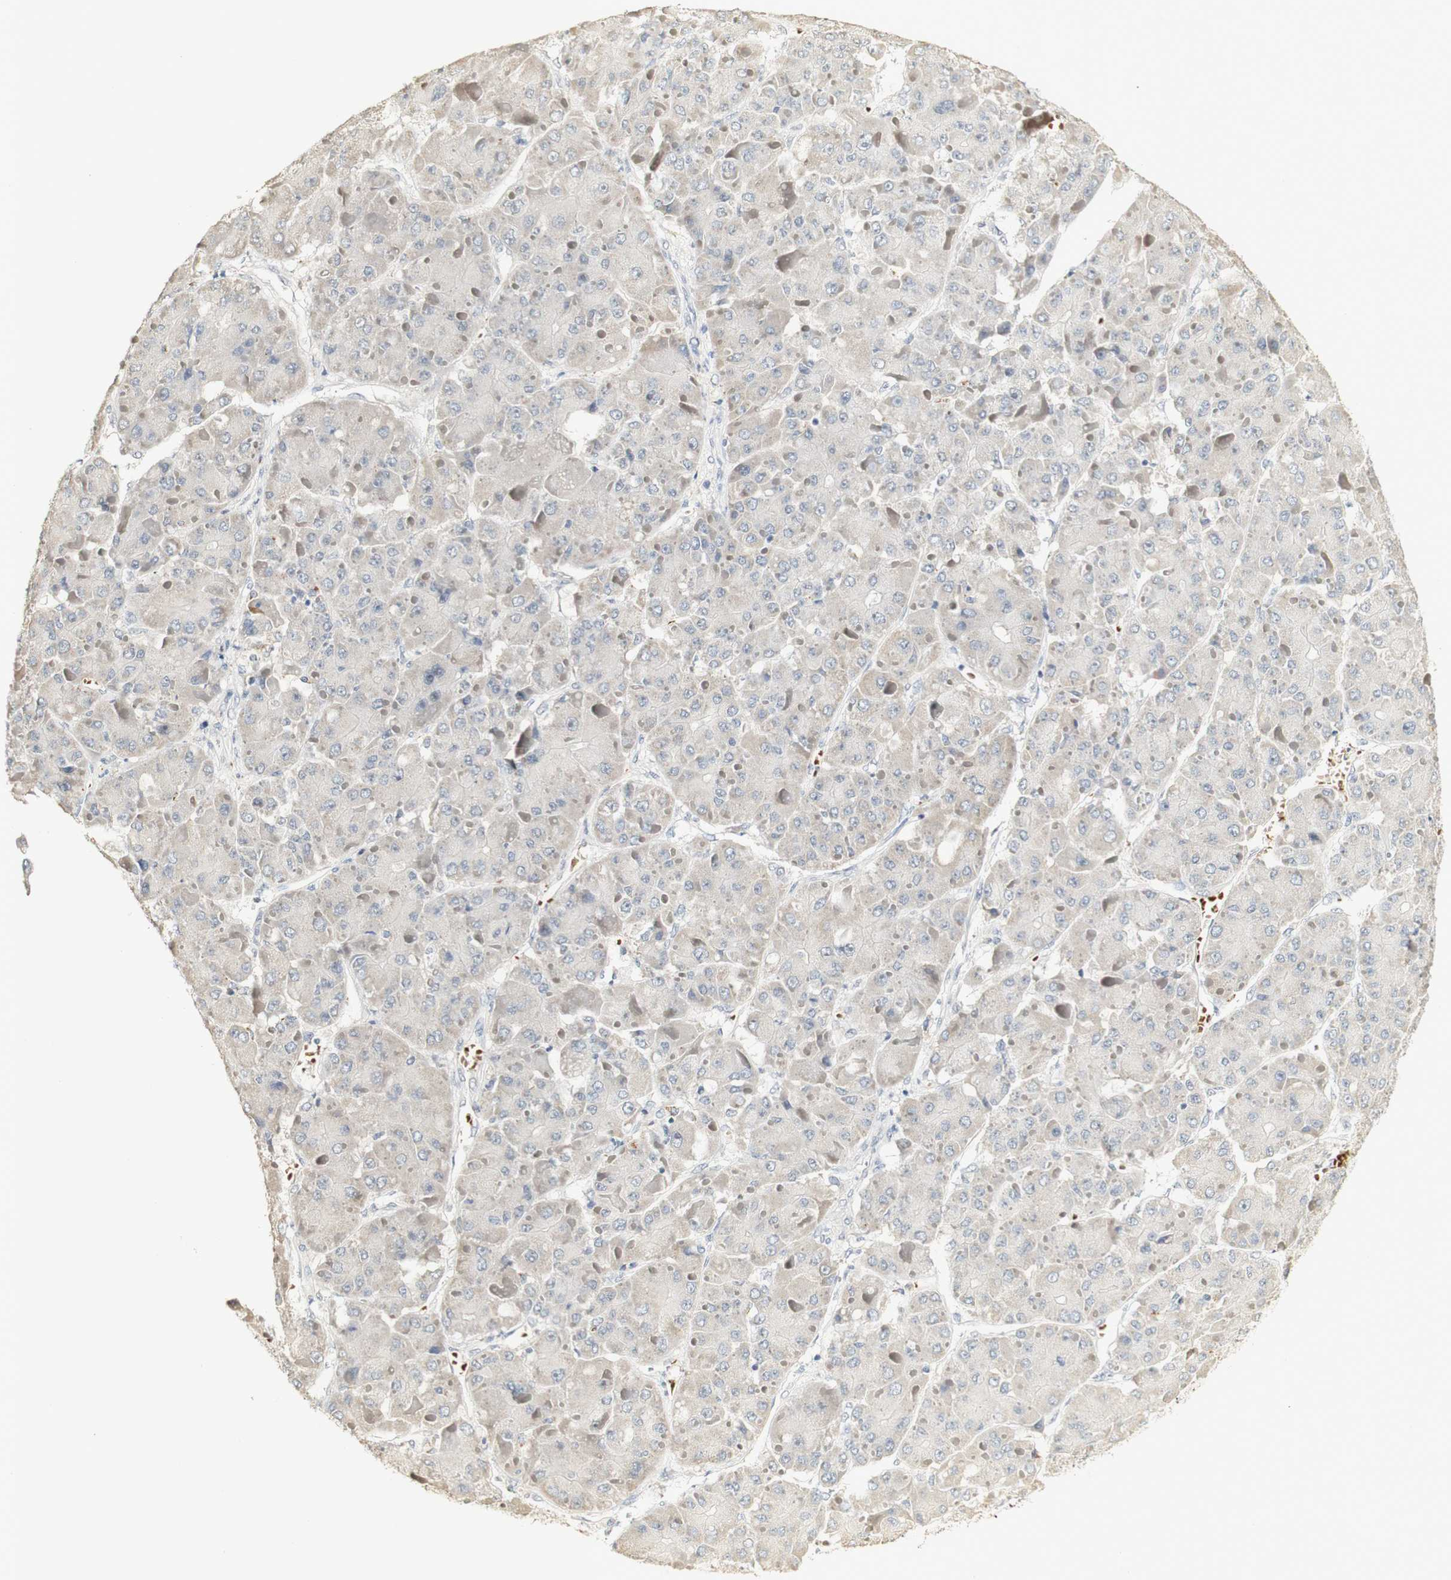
{"staining": {"intensity": "weak", "quantity": "<25%", "location": "cytoplasmic/membranous"}, "tissue": "liver cancer", "cell_type": "Tumor cells", "image_type": "cancer", "snomed": [{"axis": "morphology", "description": "Carcinoma, Hepatocellular, NOS"}, {"axis": "topography", "description": "Liver"}], "caption": "IHC of human liver cancer reveals no positivity in tumor cells.", "gene": "SYT7", "patient": {"sex": "female", "age": 73}}